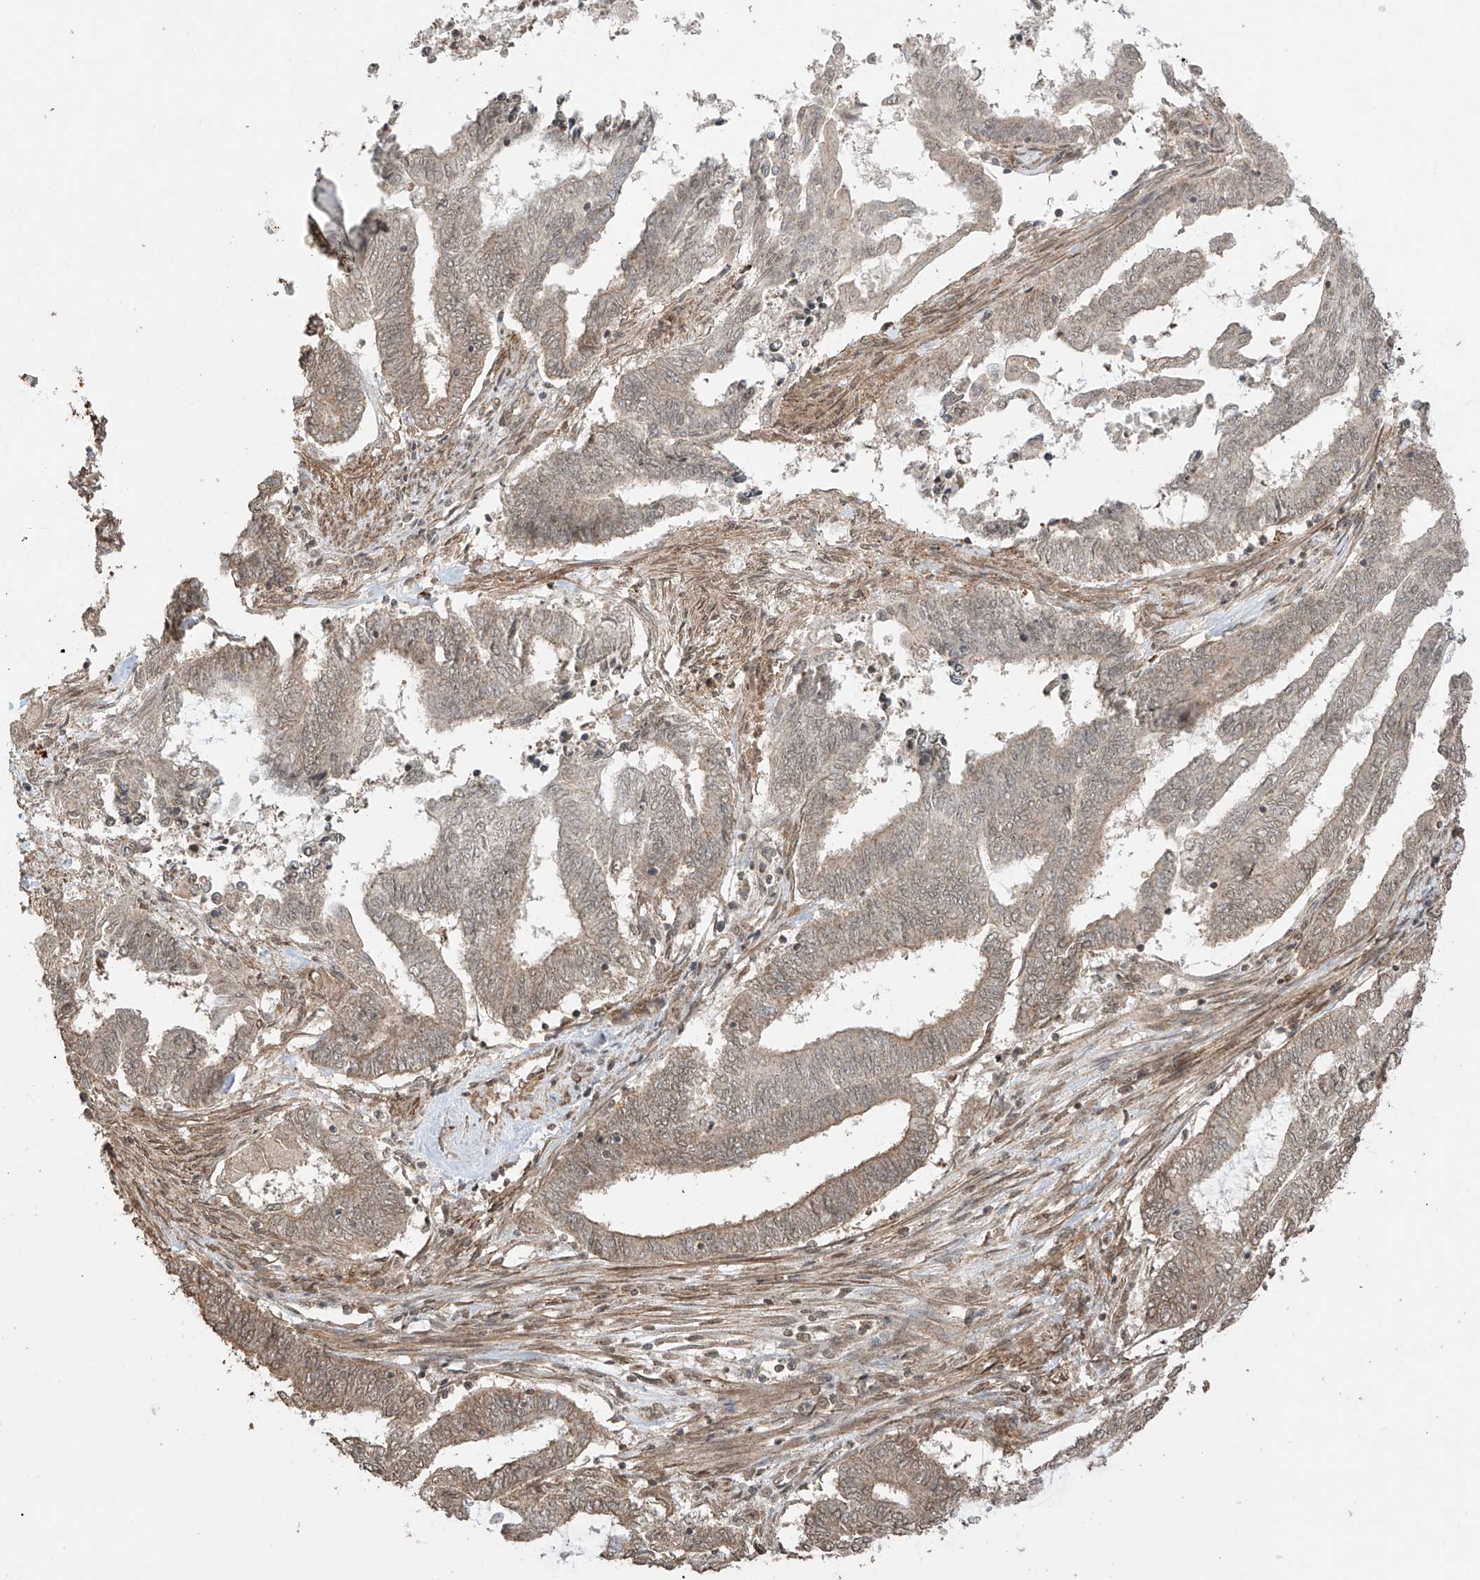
{"staining": {"intensity": "weak", "quantity": ">75%", "location": "cytoplasmic/membranous"}, "tissue": "endometrial cancer", "cell_type": "Tumor cells", "image_type": "cancer", "snomed": [{"axis": "morphology", "description": "Adenocarcinoma, NOS"}, {"axis": "topography", "description": "Uterus"}, {"axis": "topography", "description": "Endometrium"}], "caption": "Weak cytoplasmic/membranous protein positivity is identified in approximately >75% of tumor cells in endometrial cancer.", "gene": "TTLL5", "patient": {"sex": "female", "age": 70}}